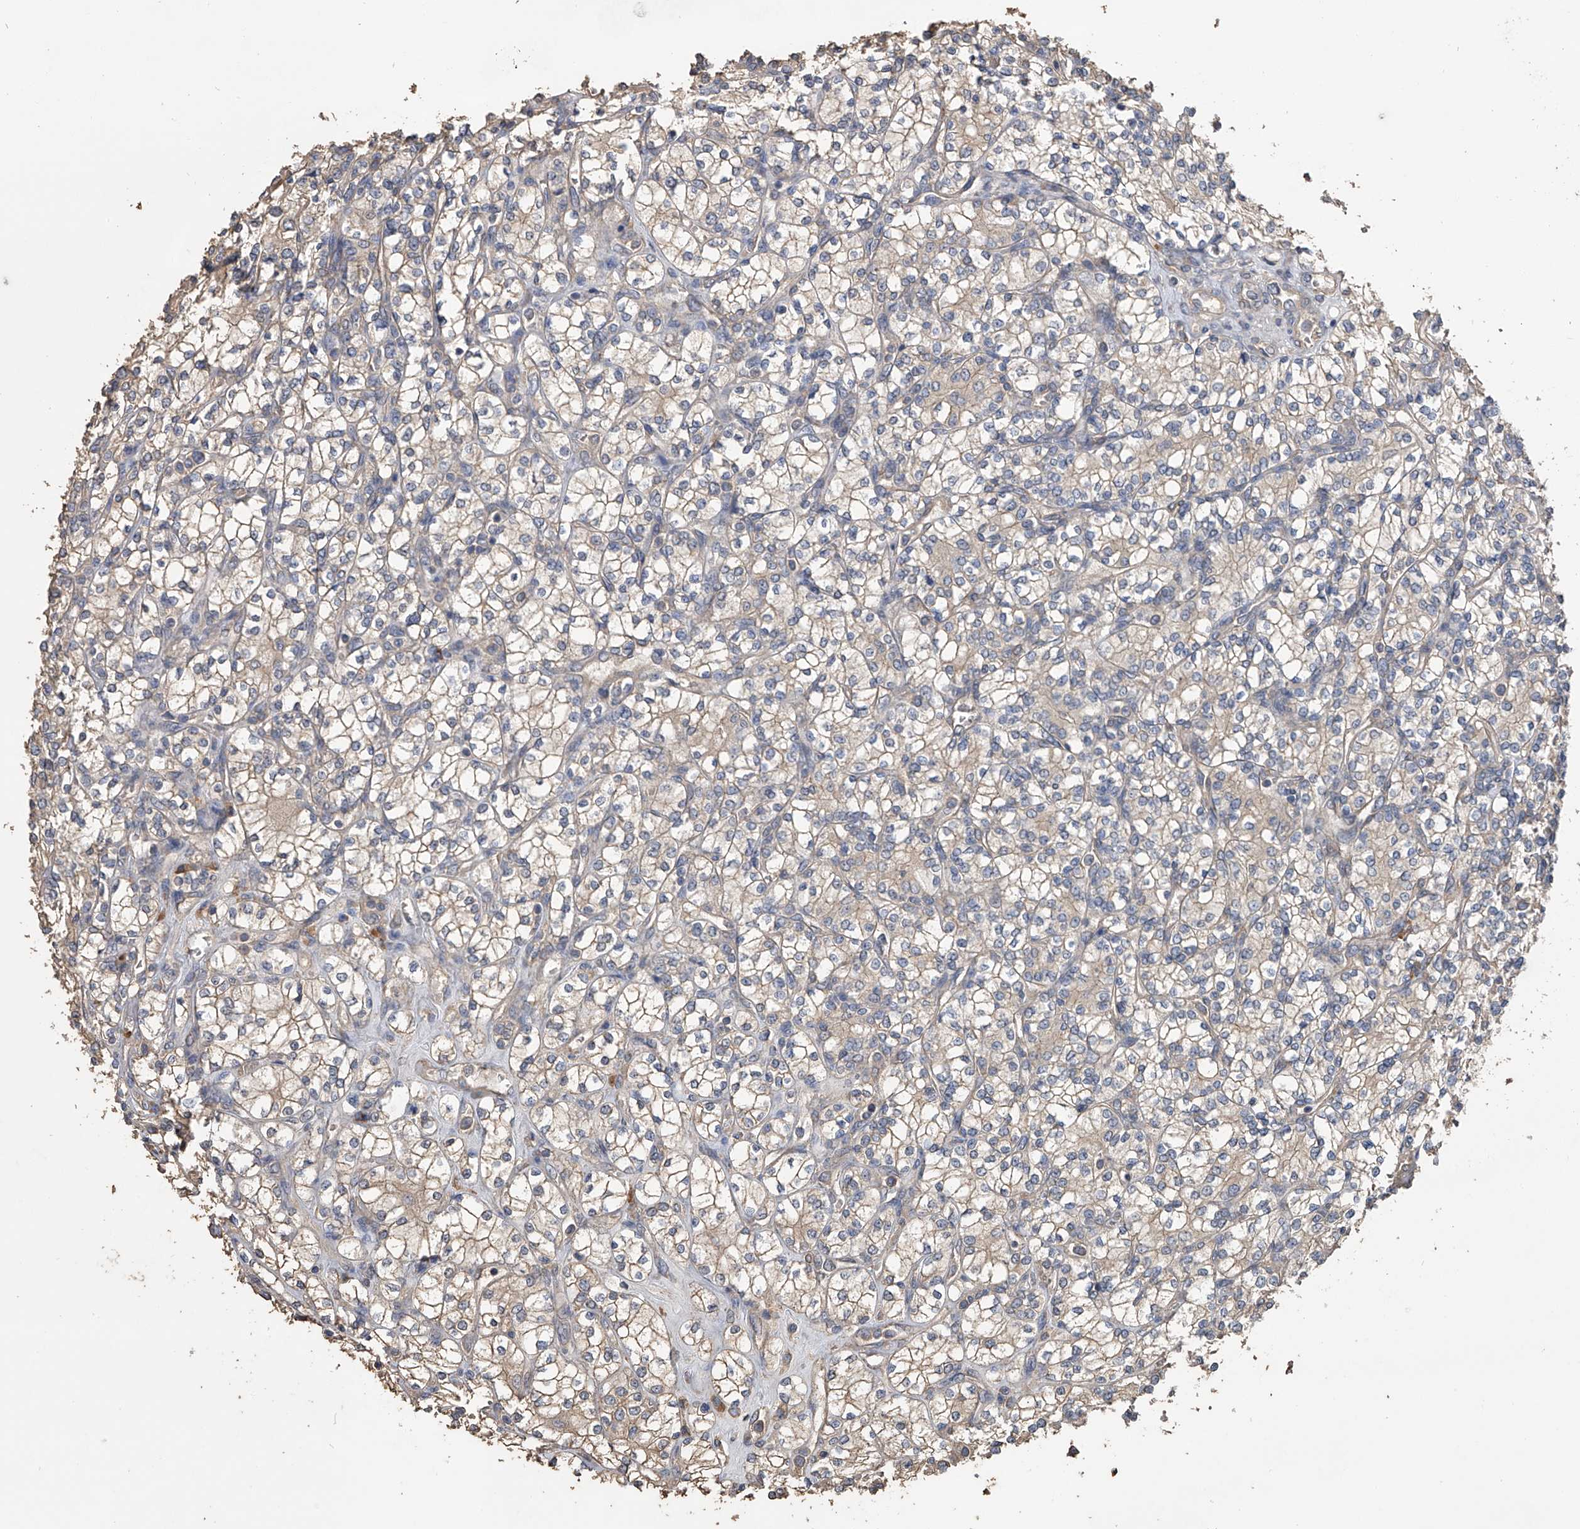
{"staining": {"intensity": "weak", "quantity": "25%-75%", "location": "cytoplasmic/membranous"}, "tissue": "renal cancer", "cell_type": "Tumor cells", "image_type": "cancer", "snomed": [{"axis": "morphology", "description": "Adenocarcinoma, NOS"}, {"axis": "topography", "description": "Kidney"}], "caption": "Immunohistochemical staining of human renal cancer (adenocarcinoma) shows weak cytoplasmic/membranous protein positivity in about 25%-75% of tumor cells.", "gene": "ZNF343", "patient": {"sex": "male", "age": 77}}